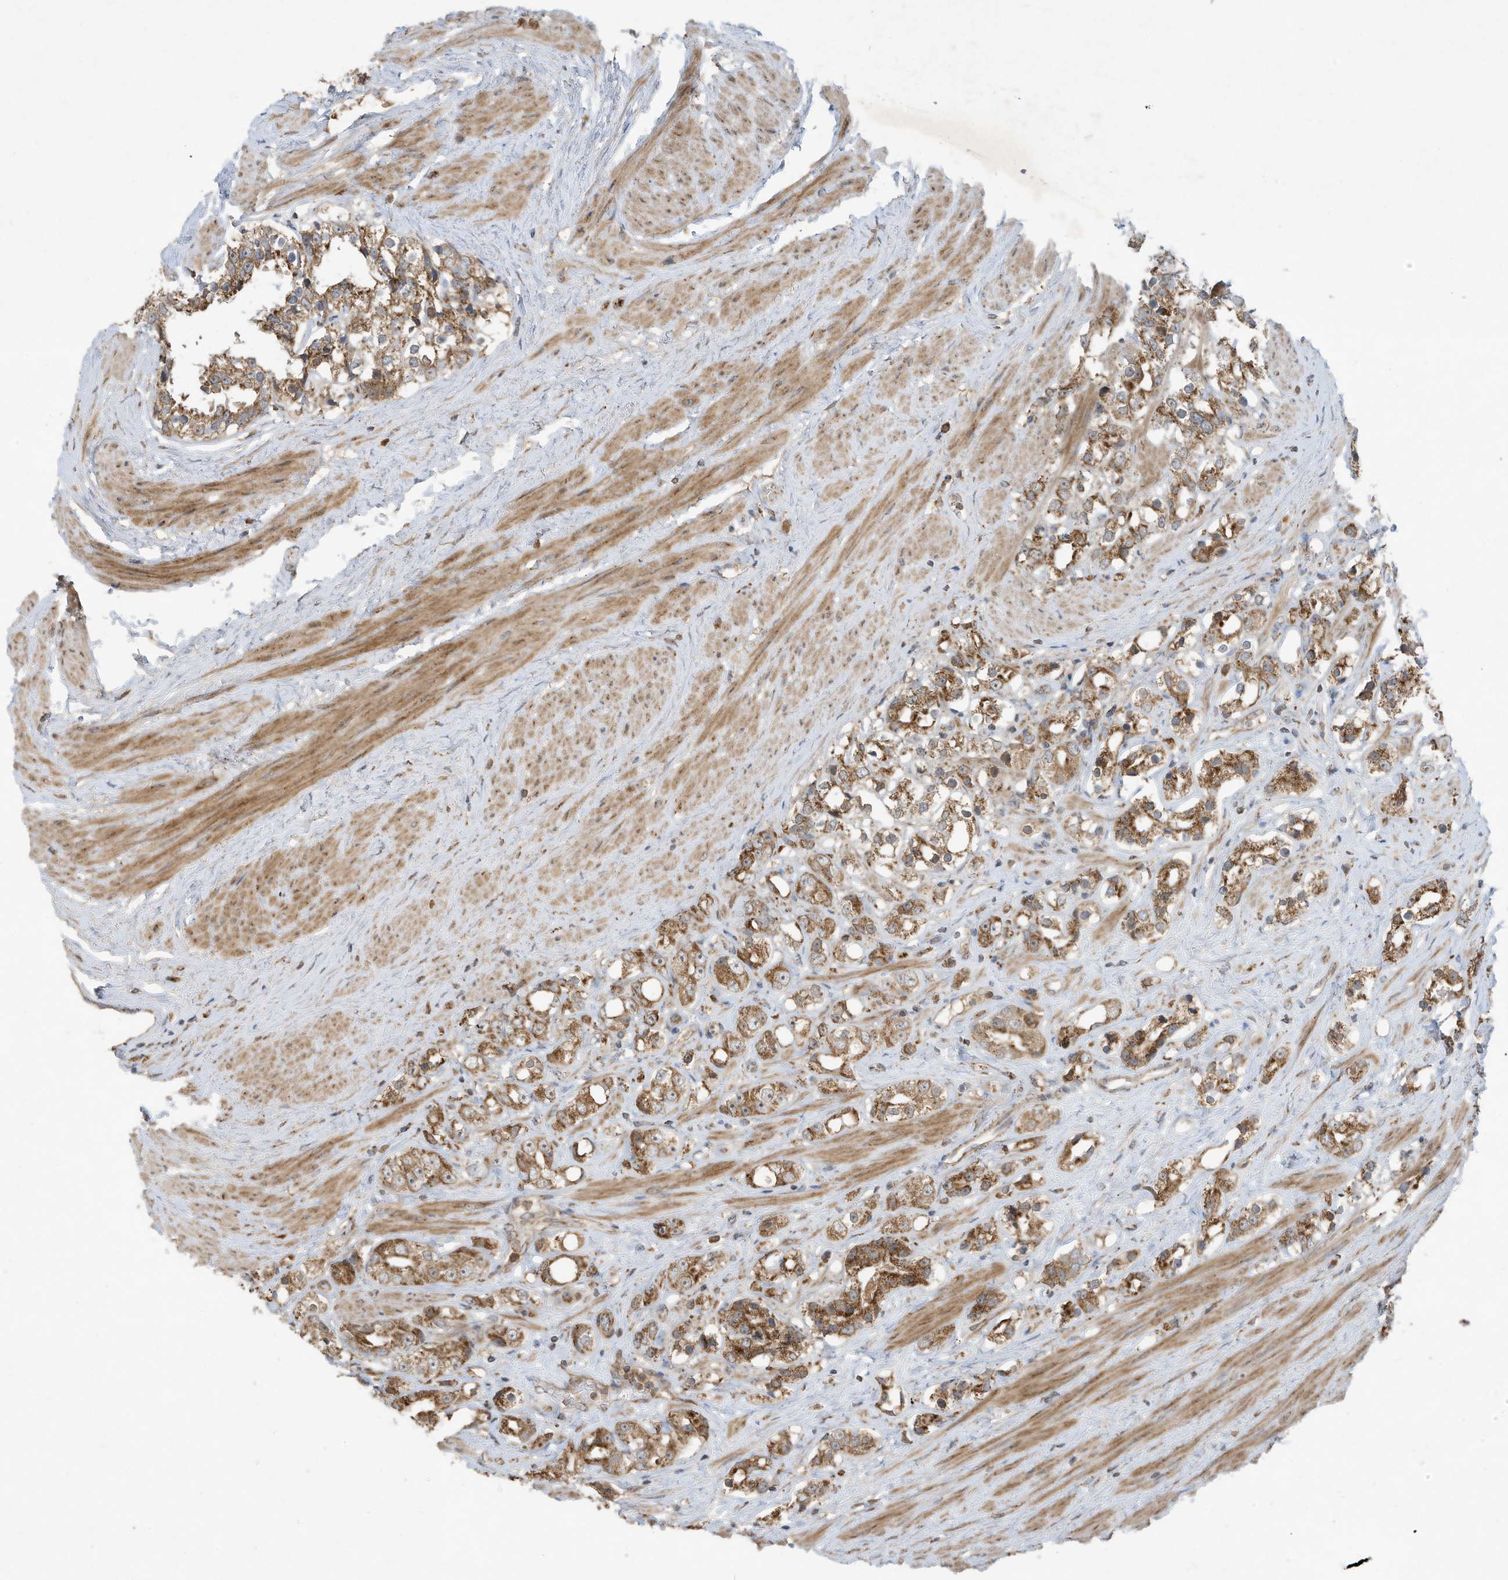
{"staining": {"intensity": "moderate", "quantity": ">75%", "location": "cytoplasmic/membranous"}, "tissue": "prostate cancer", "cell_type": "Tumor cells", "image_type": "cancer", "snomed": [{"axis": "morphology", "description": "Adenocarcinoma, NOS"}, {"axis": "topography", "description": "Prostate"}], "caption": "Tumor cells demonstrate moderate cytoplasmic/membranous expression in approximately >75% of cells in prostate cancer. (DAB = brown stain, brightfield microscopy at high magnification).", "gene": "C2orf74", "patient": {"sex": "male", "age": 79}}